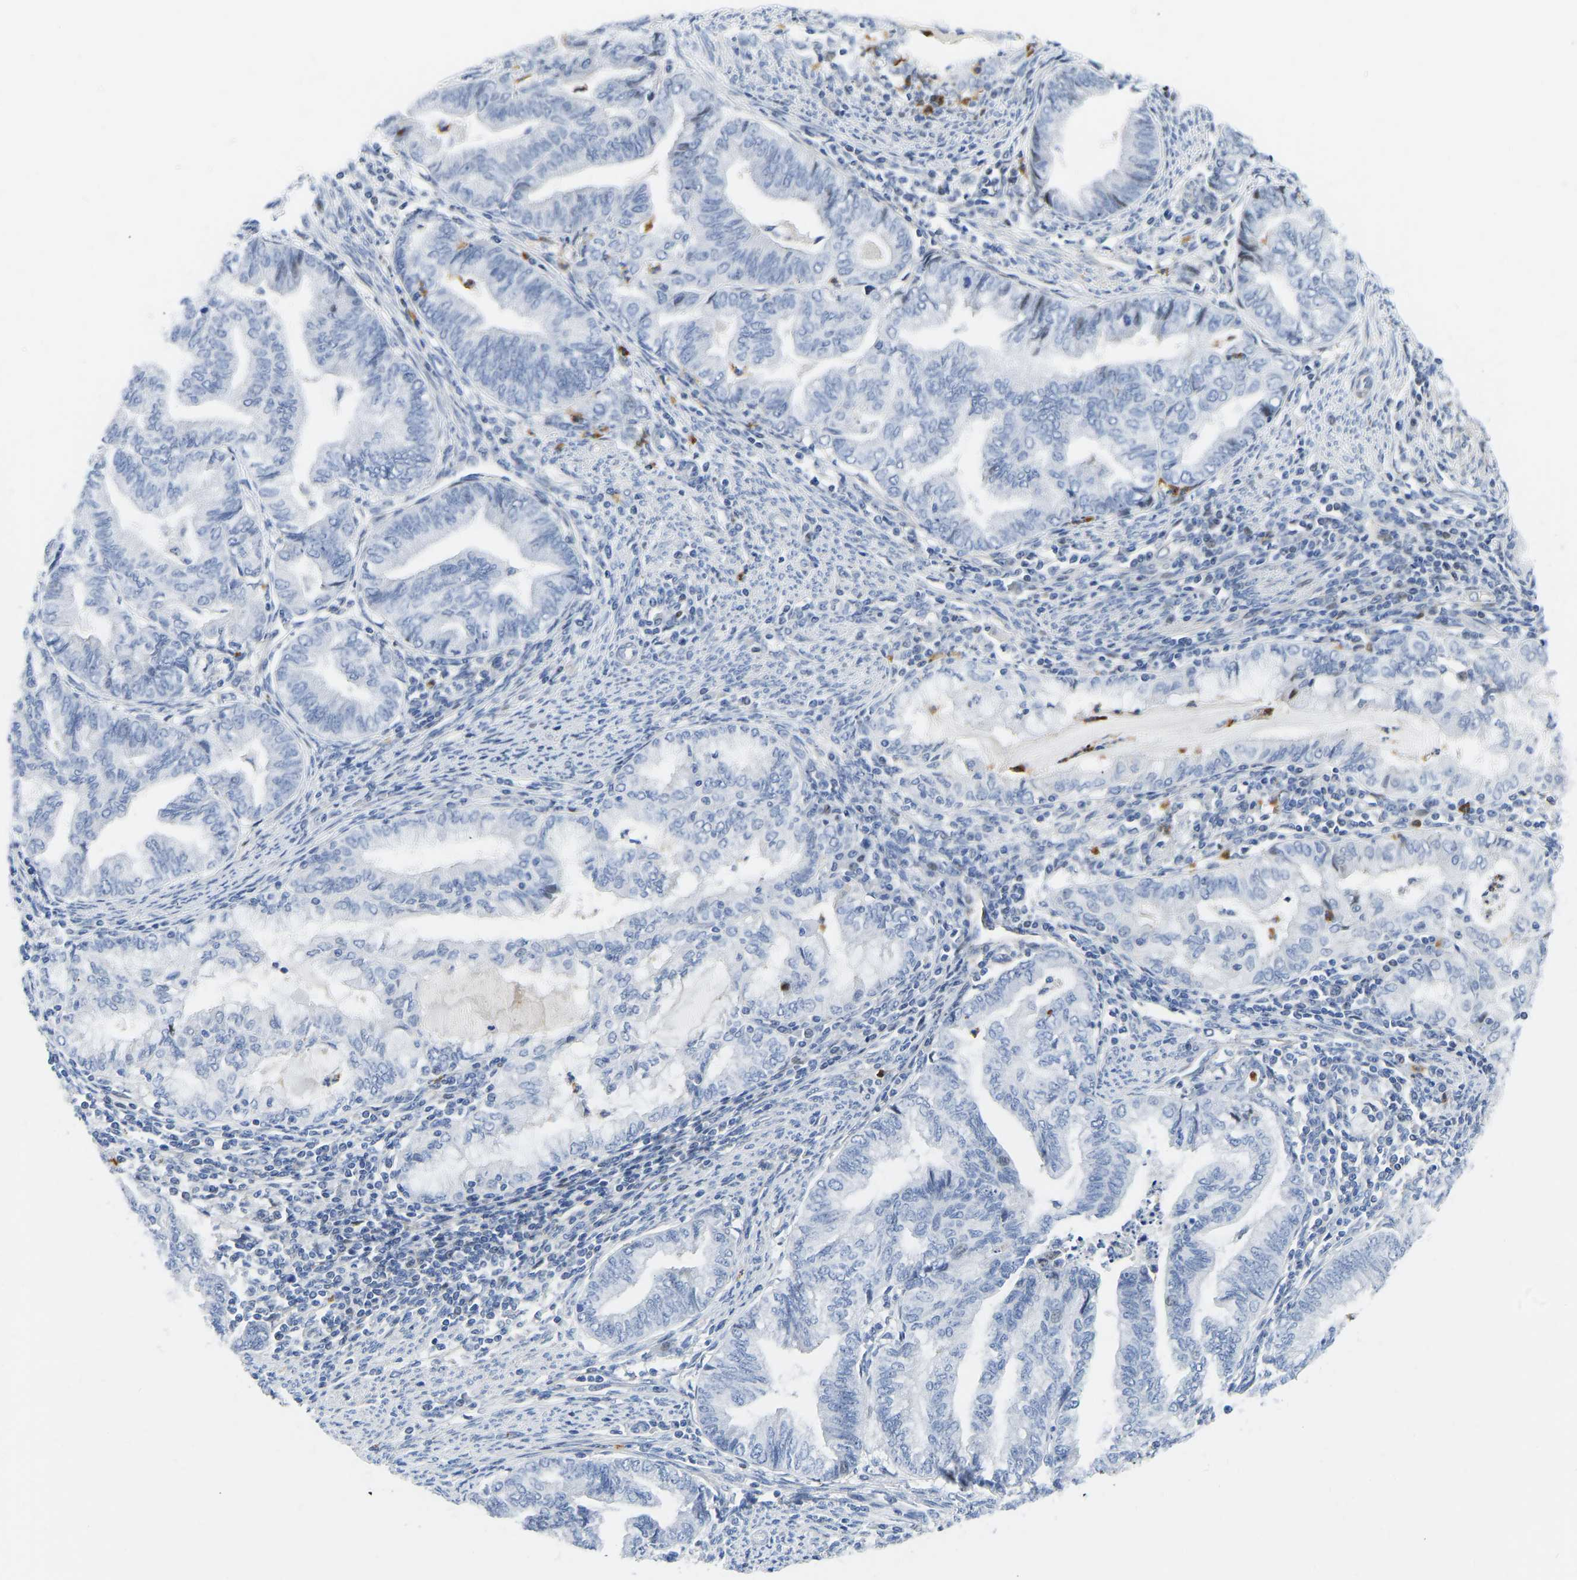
{"staining": {"intensity": "negative", "quantity": "none", "location": "none"}, "tissue": "endometrial cancer", "cell_type": "Tumor cells", "image_type": "cancer", "snomed": [{"axis": "morphology", "description": "Adenocarcinoma, NOS"}, {"axis": "topography", "description": "Endometrium"}], "caption": "Immunohistochemistry (IHC) micrograph of adenocarcinoma (endometrial) stained for a protein (brown), which shows no staining in tumor cells.", "gene": "HDAC5", "patient": {"sex": "female", "age": 79}}